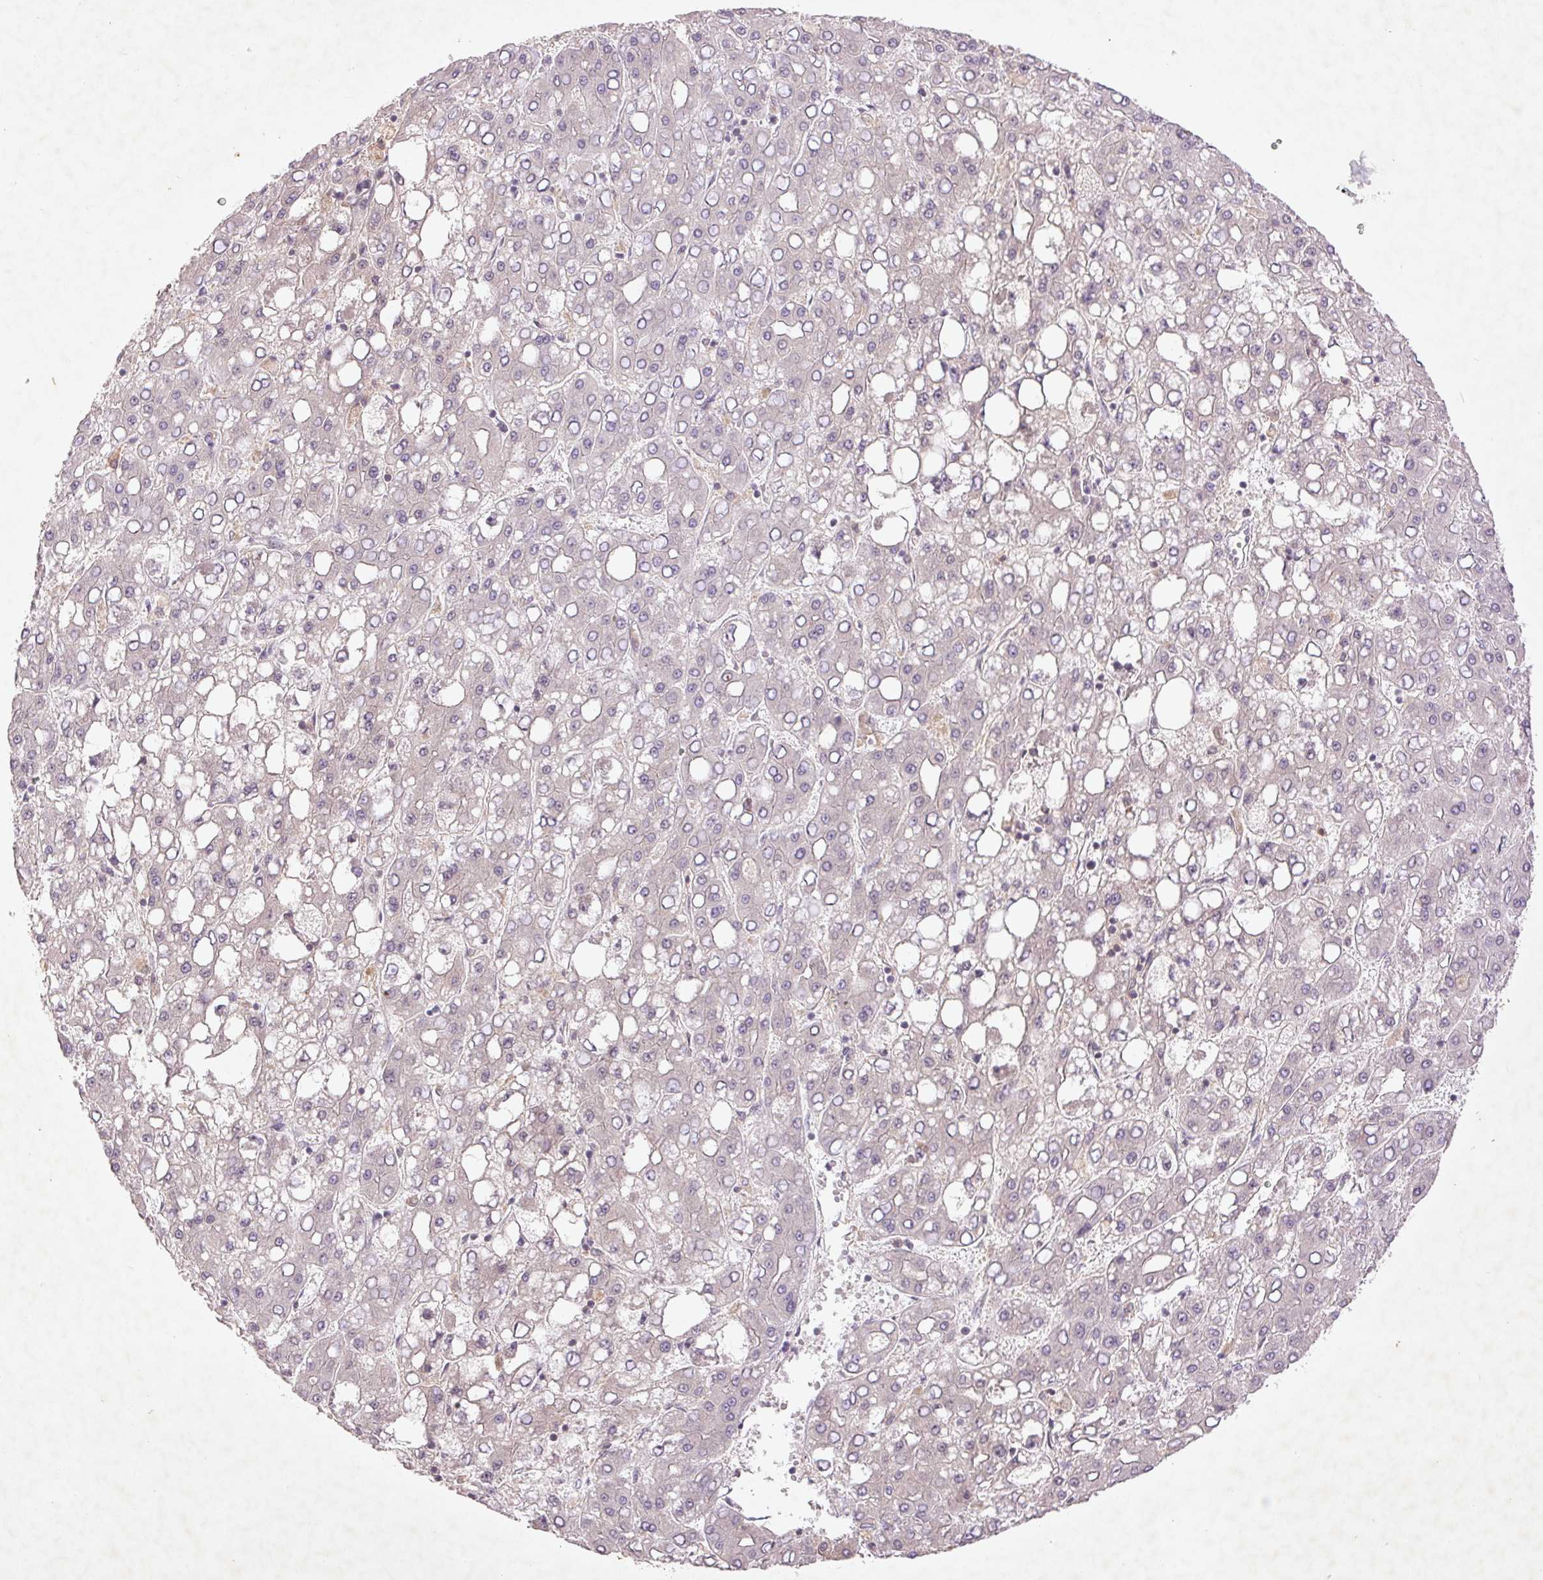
{"staining": {"intensity": "negative", "quantity": "none", "location": "none"}, "tissue": "liver cancer", "cell_type": "Tumor cells", "image_type": "cancer", "snomed": [{"axis": "morphology", "description": "Carcinoma, Hepatocellular, NOS"}, {"axis": "topography", "description": "Liver"}], "caption": "Liver hepatocellular carcinoma was stained to show a protein in brown. There is no significant expression in tumor cells.", "gene": "FAM168B", "patient": {"sex": "male", "age": 65}}